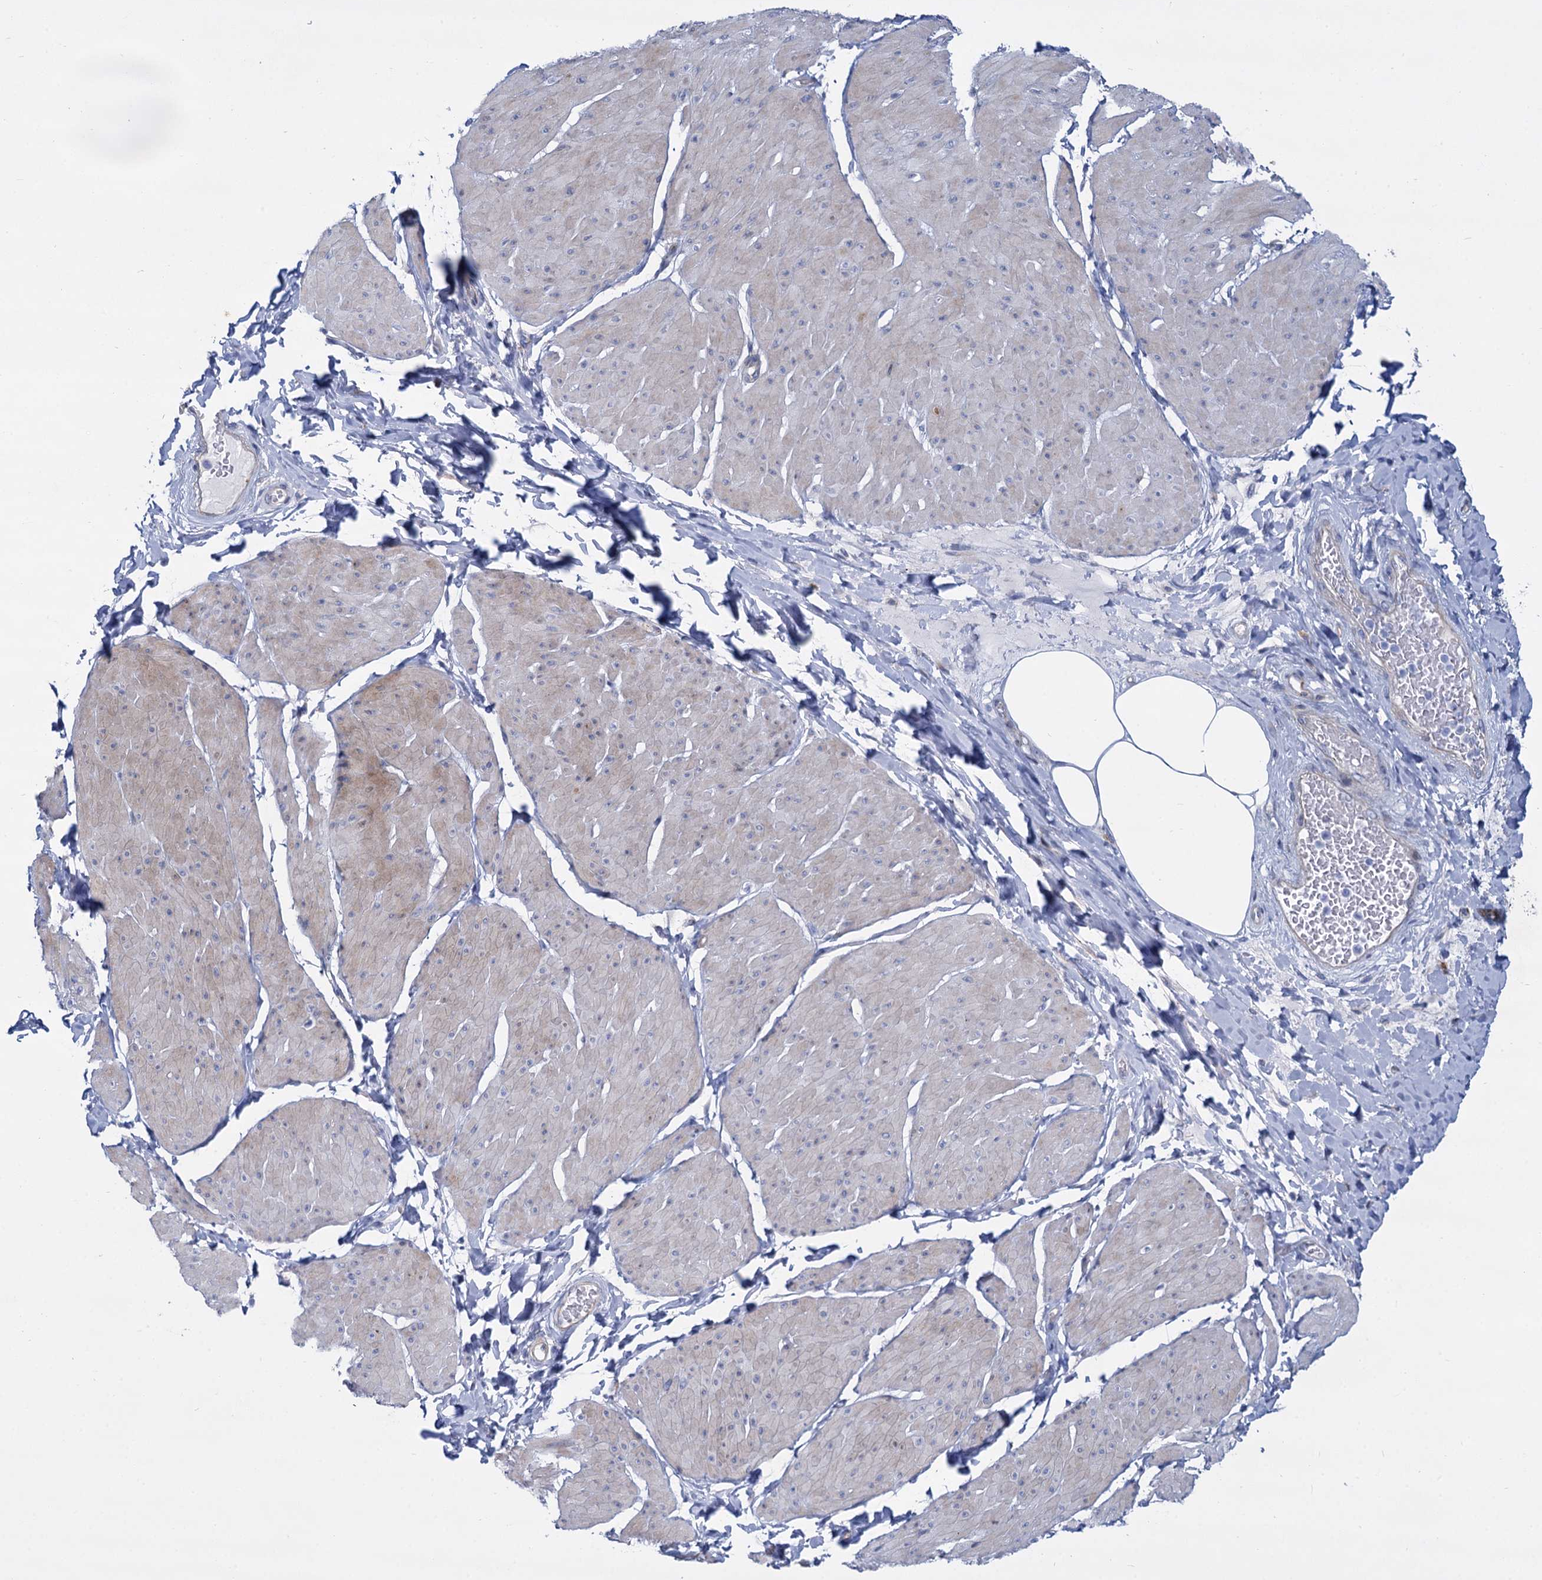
{"staining": {"intensity": "weak", "quantity": "<25%", "location": "cytoplasmic/membranous"}, "tissue": "smooth muscle", "cell_type": "Smooth muscle cells", "image_type": "normal", "snomed": [{"axis": "morphology", "description": "Urothelial carcinoma, High grade"}, {"axis": "topography", "description": "Urinary bladder"}], "caption": "This is a photomicrograph of IHC staining of unremarkable smooth muscle, which shows no positivity in smooth muscle cells.", "gene": "TRIM77", "patient": {"sex": "male", "age": 46}}